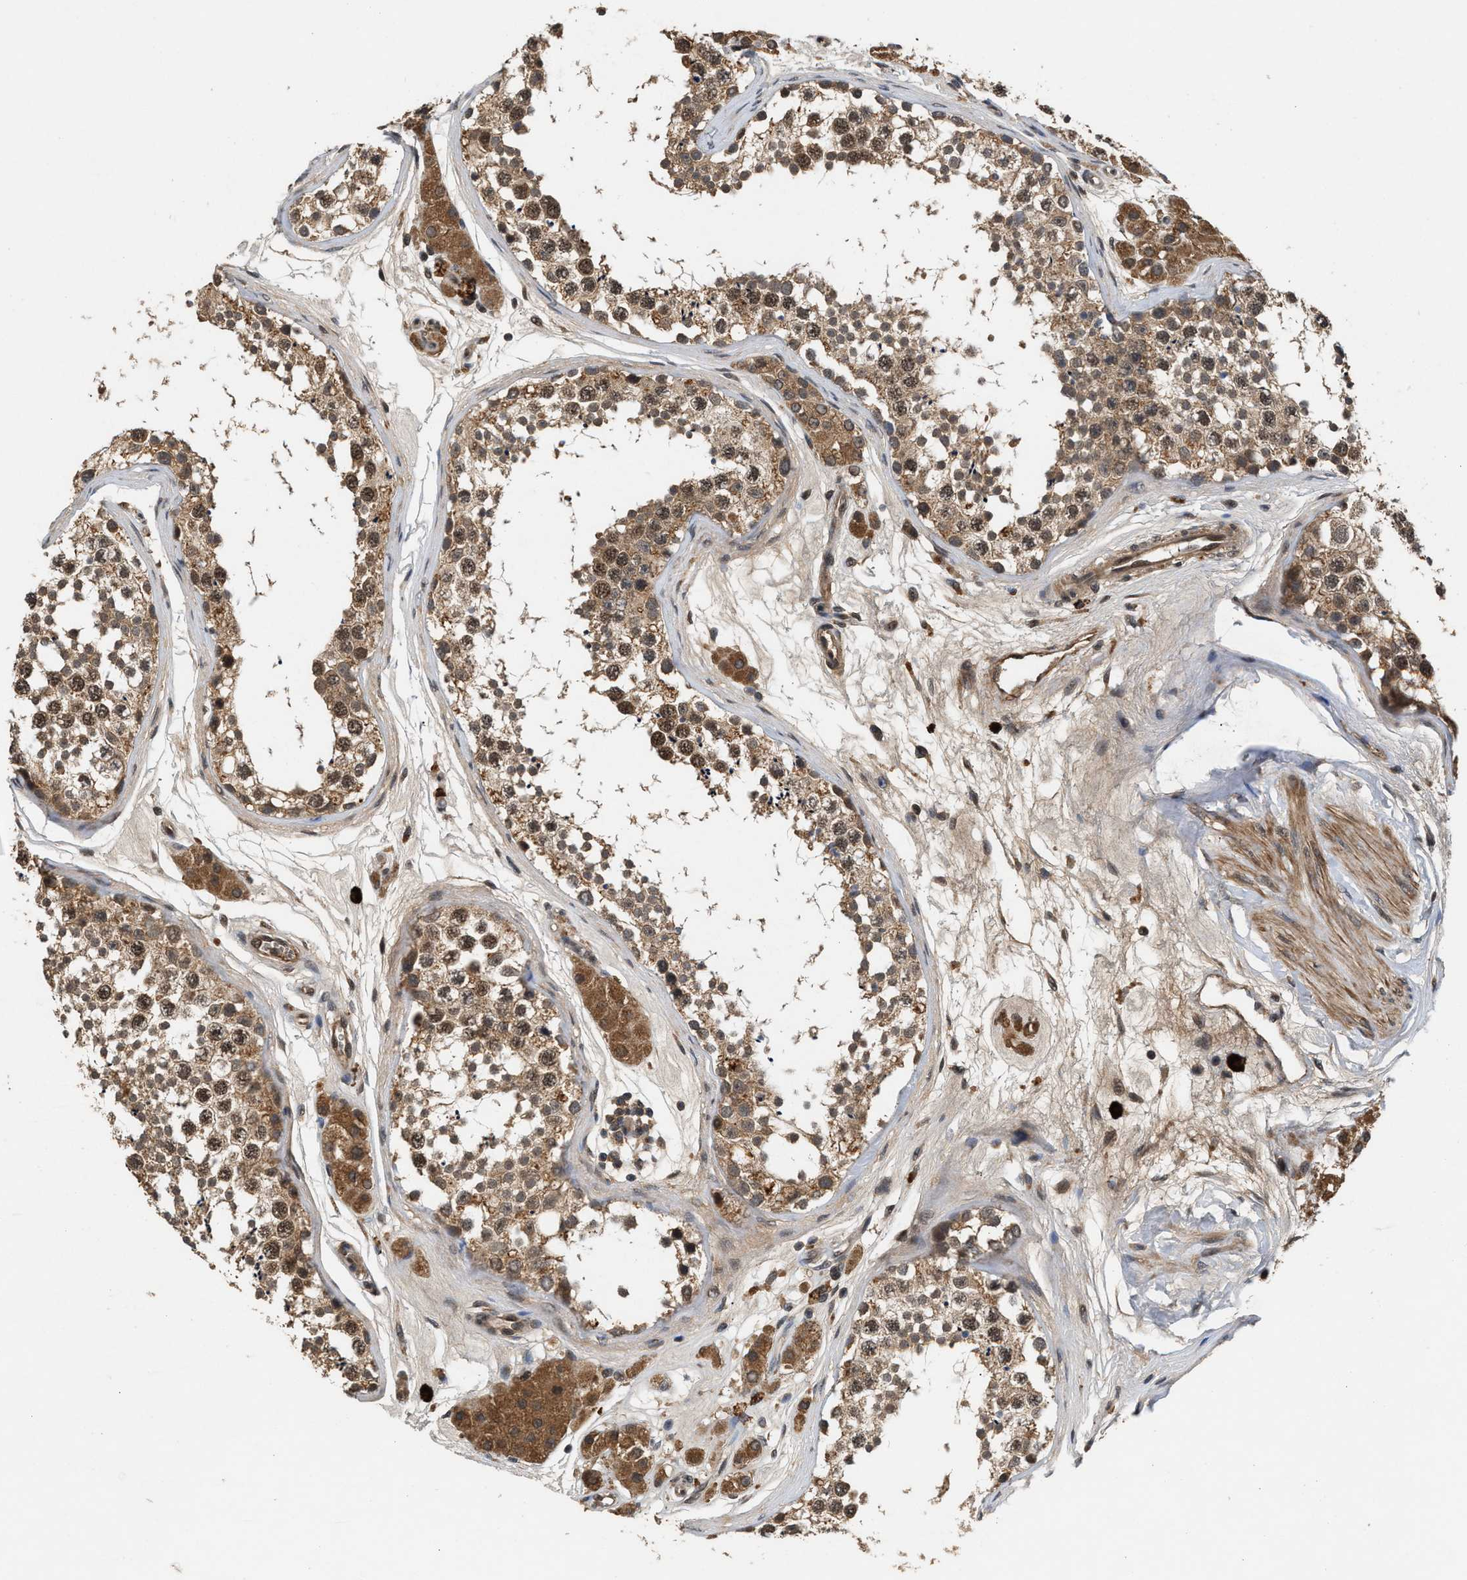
{"staining": {"intensity": "moderate", "quantity": ">75%", "location": "cytoplasmic/membranous,nuclear"}, "tissue": "testis", "cell_type": "Cells in seminiferous ducts", "image_type": "normal", "snomed": [{"axis": "morphology", "description": "Normal tissue, NOS"}, {"axis": "topography", "description": "Testis"}], "caption": "Brown immunohistochemical staining in benign testis reveals moderate cytoplasmic/membranous,nuclear staining in about >75% of cells in seminiferous ducts. (brown staining indicates protein expression, while blue staining denotes nuclei).", "gene": "RUSC2", "patient": {"sex": "male", "age": 56}}